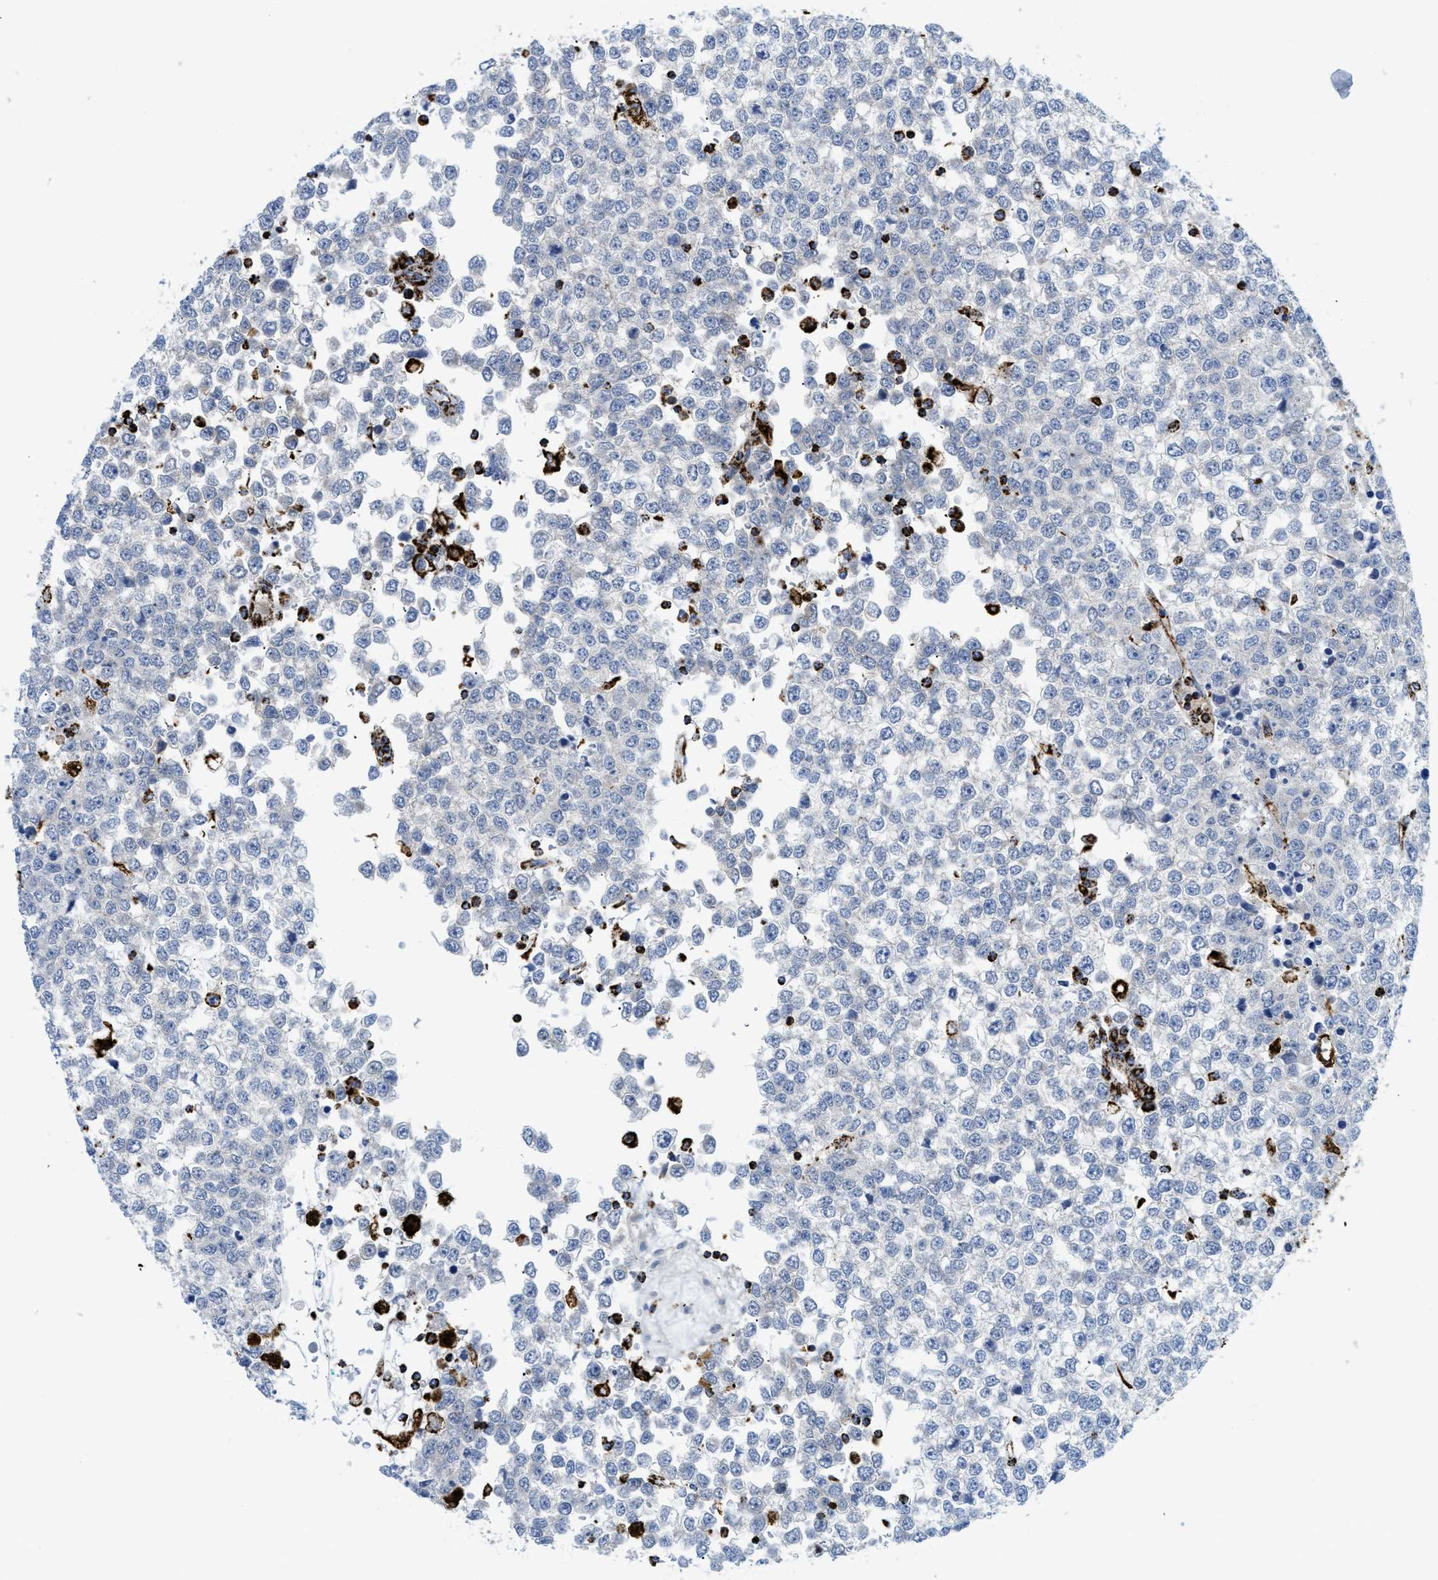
{"staining": {"intensity": "negative", "quantity": "none", "location": "none"}, "tissue": "testis cancer", "cell_type": "Tumor cells", "image_type": "cancer", "snomed": [{"axis": "morphology", "description": "Seminoma, NOS"}, {"axis": "topography", "description": "Testis"}], "caption": "IHC photomicrograph of human testis cancer (seminoma) stained for a protein (brown), which shows no staining in tumor cells. (IHC, brightfield microscopy, high magnification).", "gene": "SQOR", "patient": {"sex": "male", "age": 65}}